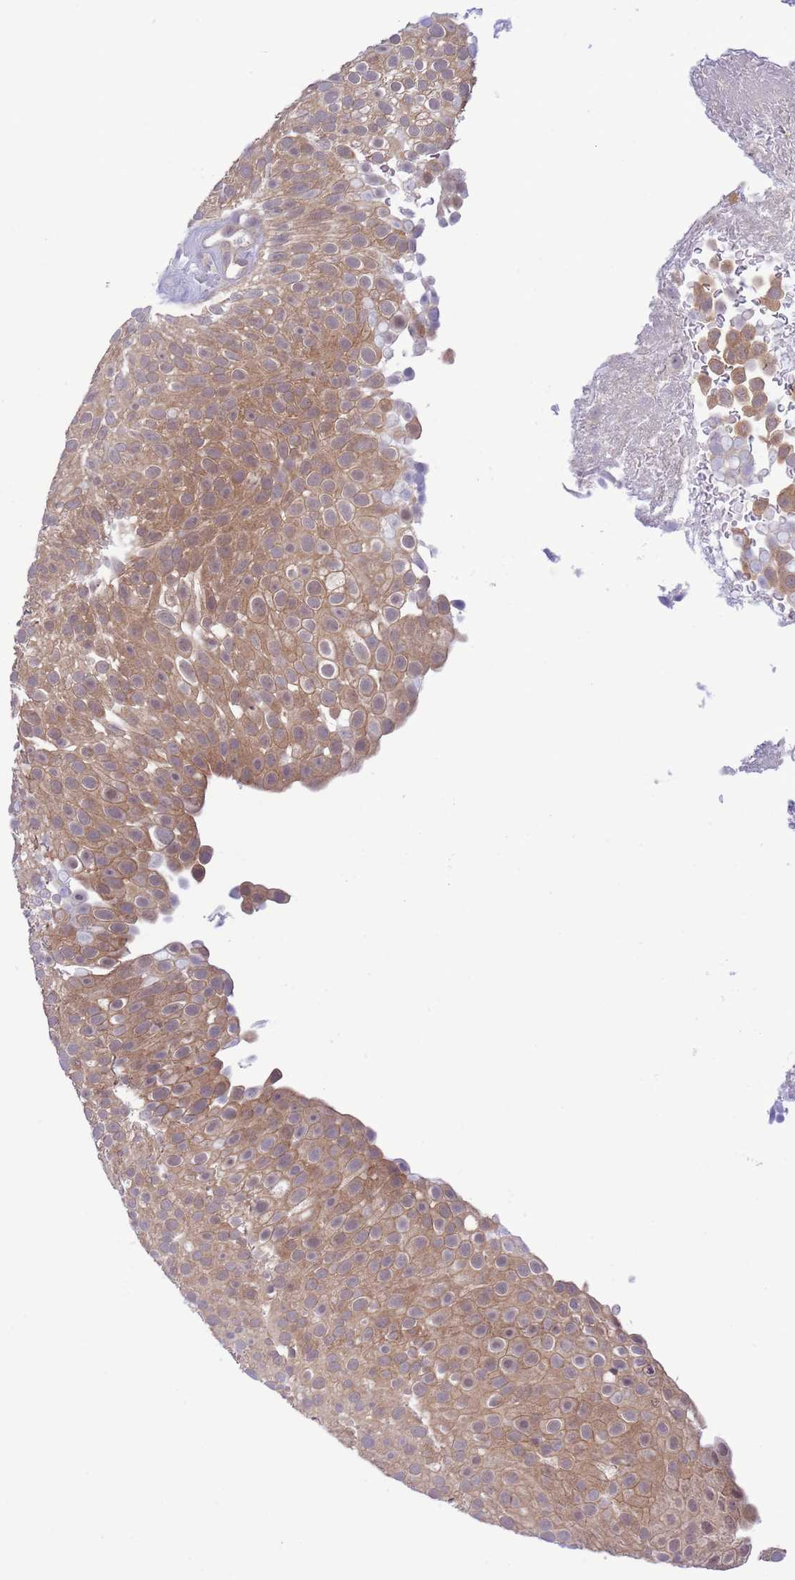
{"staining": {"intensity": "moderate", "quantity": ">75%", "location": "cytoplasmic/membranous"}, "tissue": "urothelial cancer", "cell_type": "Tumor cells", "image_type": "cancer", "snomed": [{"axis": "morphology", "description": "Urothelial carcinoma, Low grade"}, {"axis": "topography", "description": "Urinary bladder"}], "caption": "Immunohistochemistry staining of urothelial cancer, which demonstrates medium levels of moderate cytoplasmic/membranous positivity in approximately >75% of tumor cells indicating moderate cytoplasmic/membranous protein expression. The staining was performed using DAB (brown) for protein detection and nuclei were counterstained in hematoxylin (blue).", "gene": "ZNF461", "patient": {"sex": "male", "age": 78}}